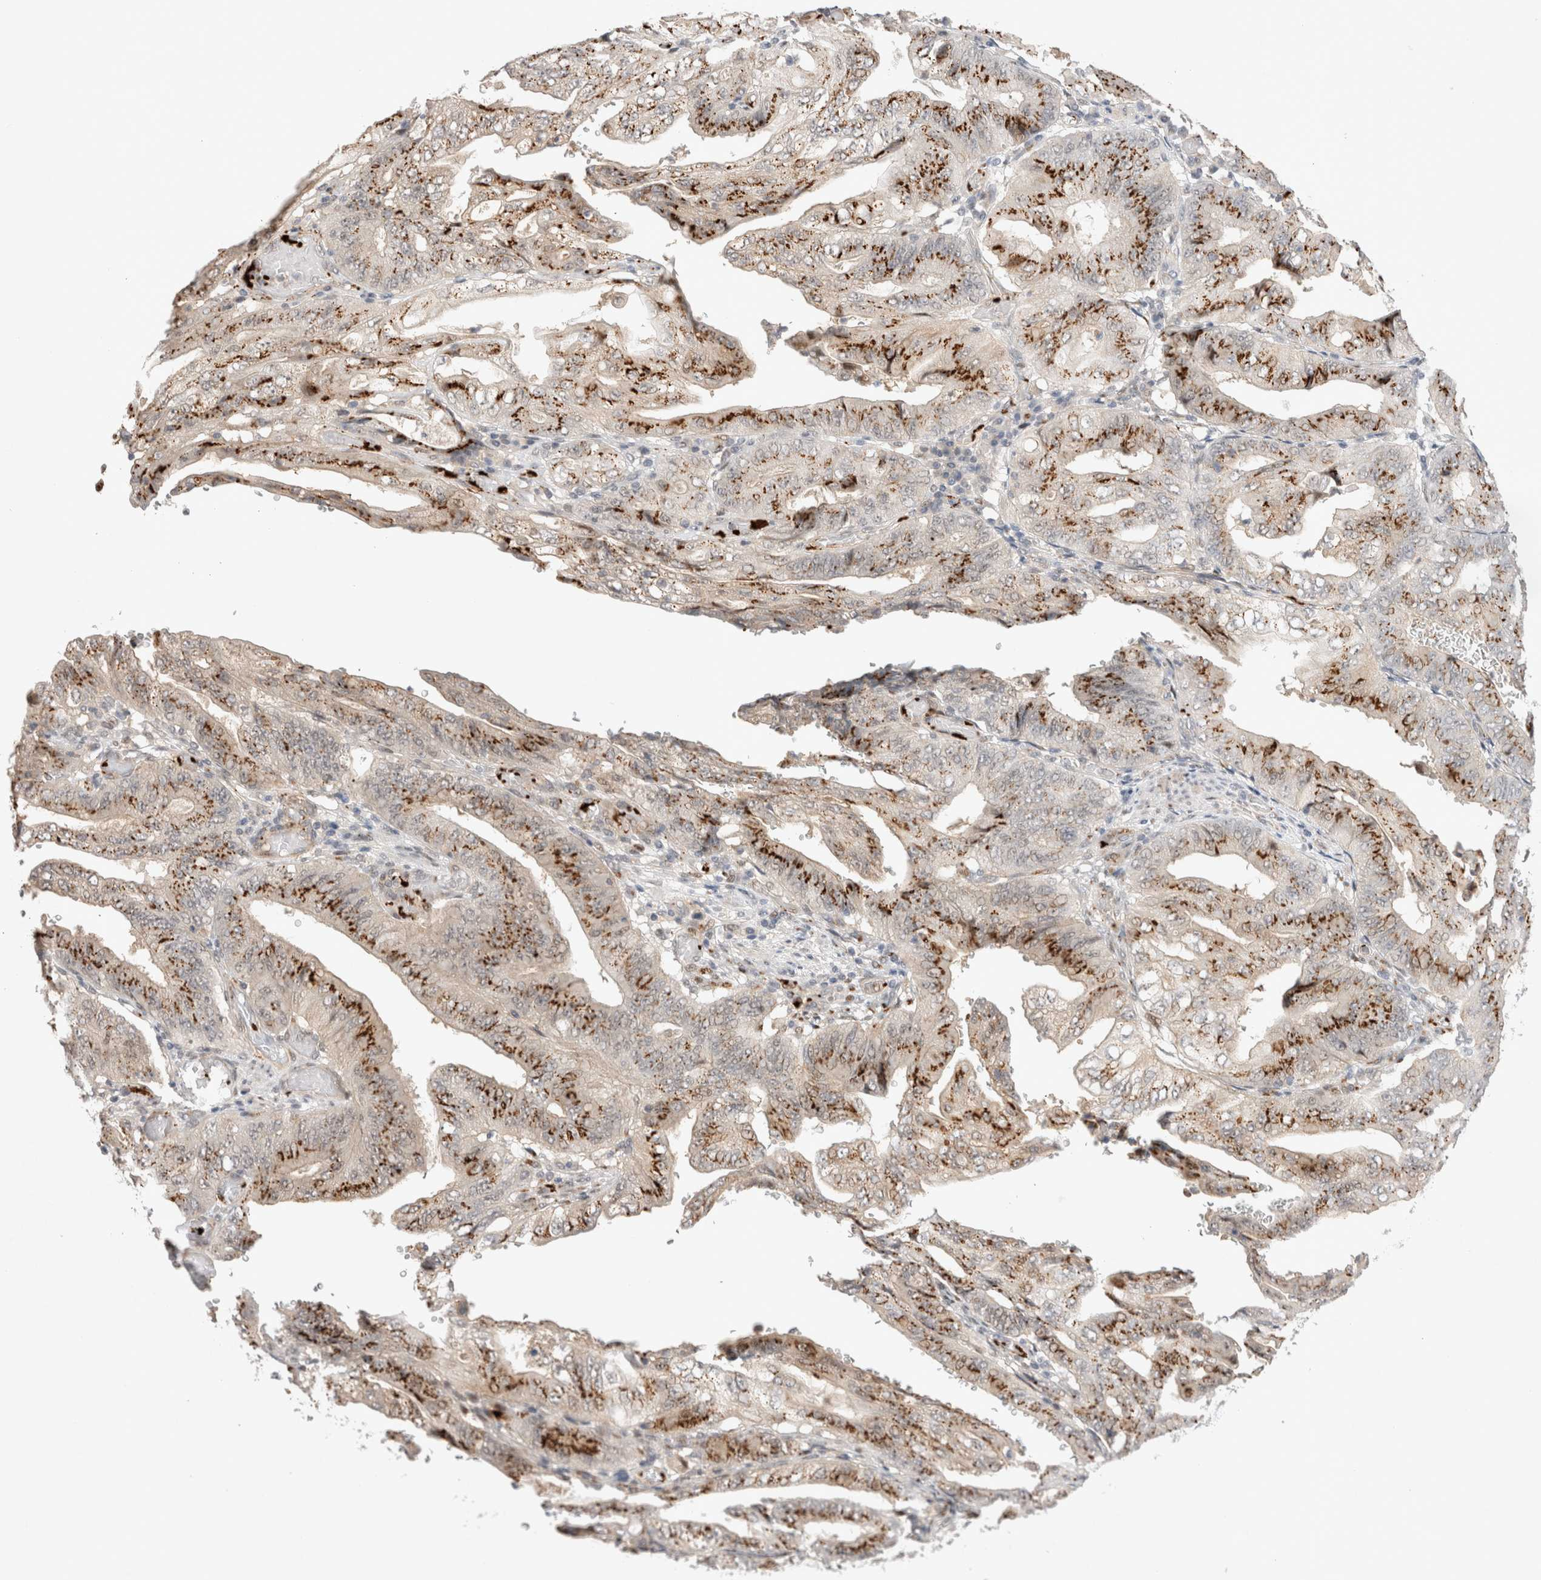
{"staining": {"intensity": "strong", "quantity": ">75%", "location": "cytoplasmic/membranous"}, "tissue": "stomach cancer", "cell_type": "Tumor cells", "image_type": "cancer", "snomed": [{"axis": "morphology", "description": "Adenocarcinoma, NOS"}, {"axis": "topography", "description": "Stomach"}], "caption": "Strong cytoplasmic/membranous staining for a protein is present in approximately >75% of tumor cells of stomach cancer using immunohistochemistry.", "gene": "VPS28", "patient": {"sex": "female", "age": 73}}